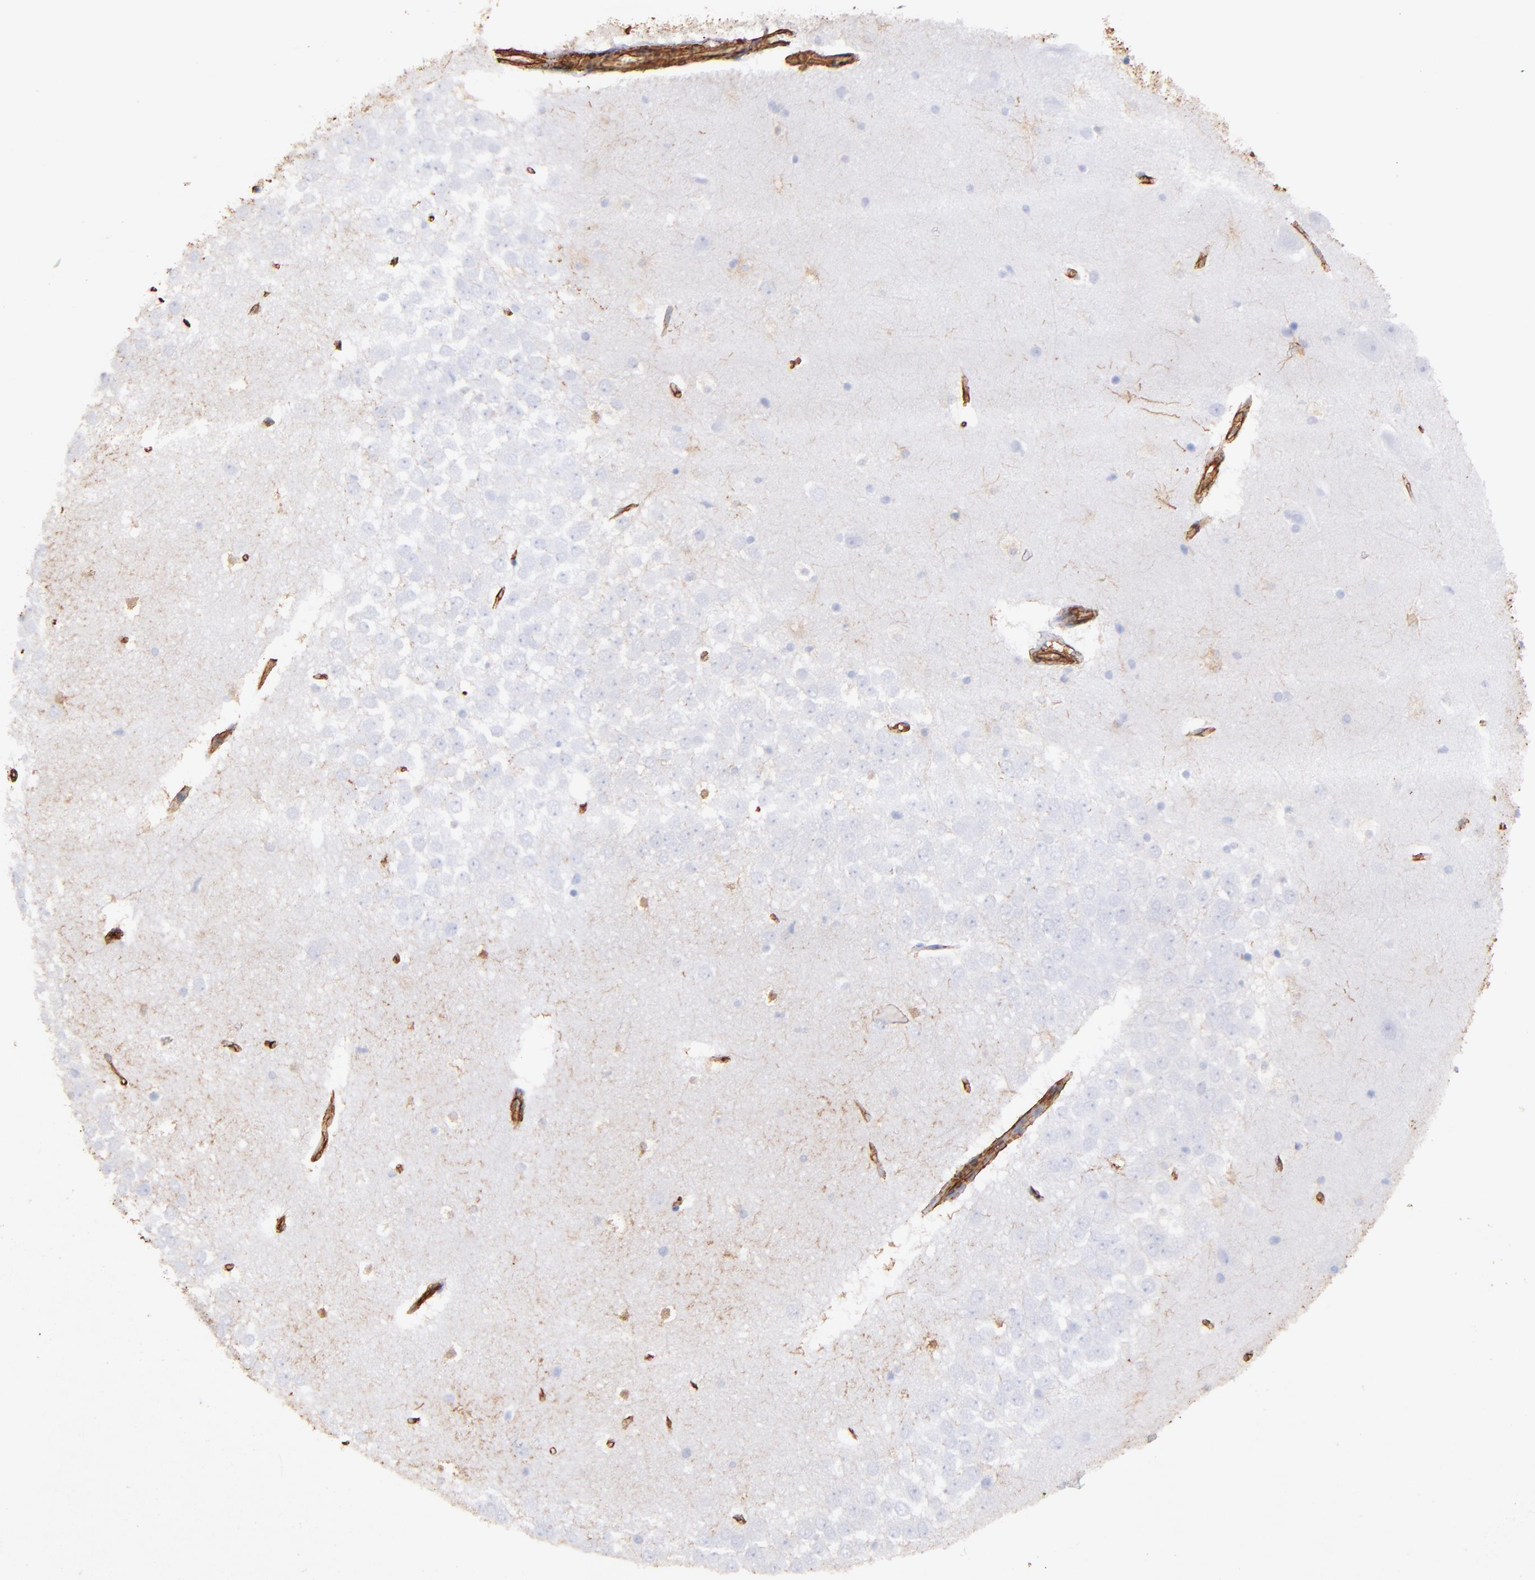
{"staining": {"intensity": "moderate", "quantity": "<25%", "location": "cytoplasmic/membranous"}, "tissue": "hippocampus", "cell_type": "Glial cells", "image_type": "normal", "snomed": [{"axis": "morphology", "description": "Normal tissue, NOS"}, {"axis": "topography", "description": "Hippocampus"}], "caption": "A low amount of moderate cytoplasmic/membranous expression is appreciated in approximately <25% of glial cells in normal hippocampus.", "gene": "VIM", "patient": {"sex": "male", "age": 45}}